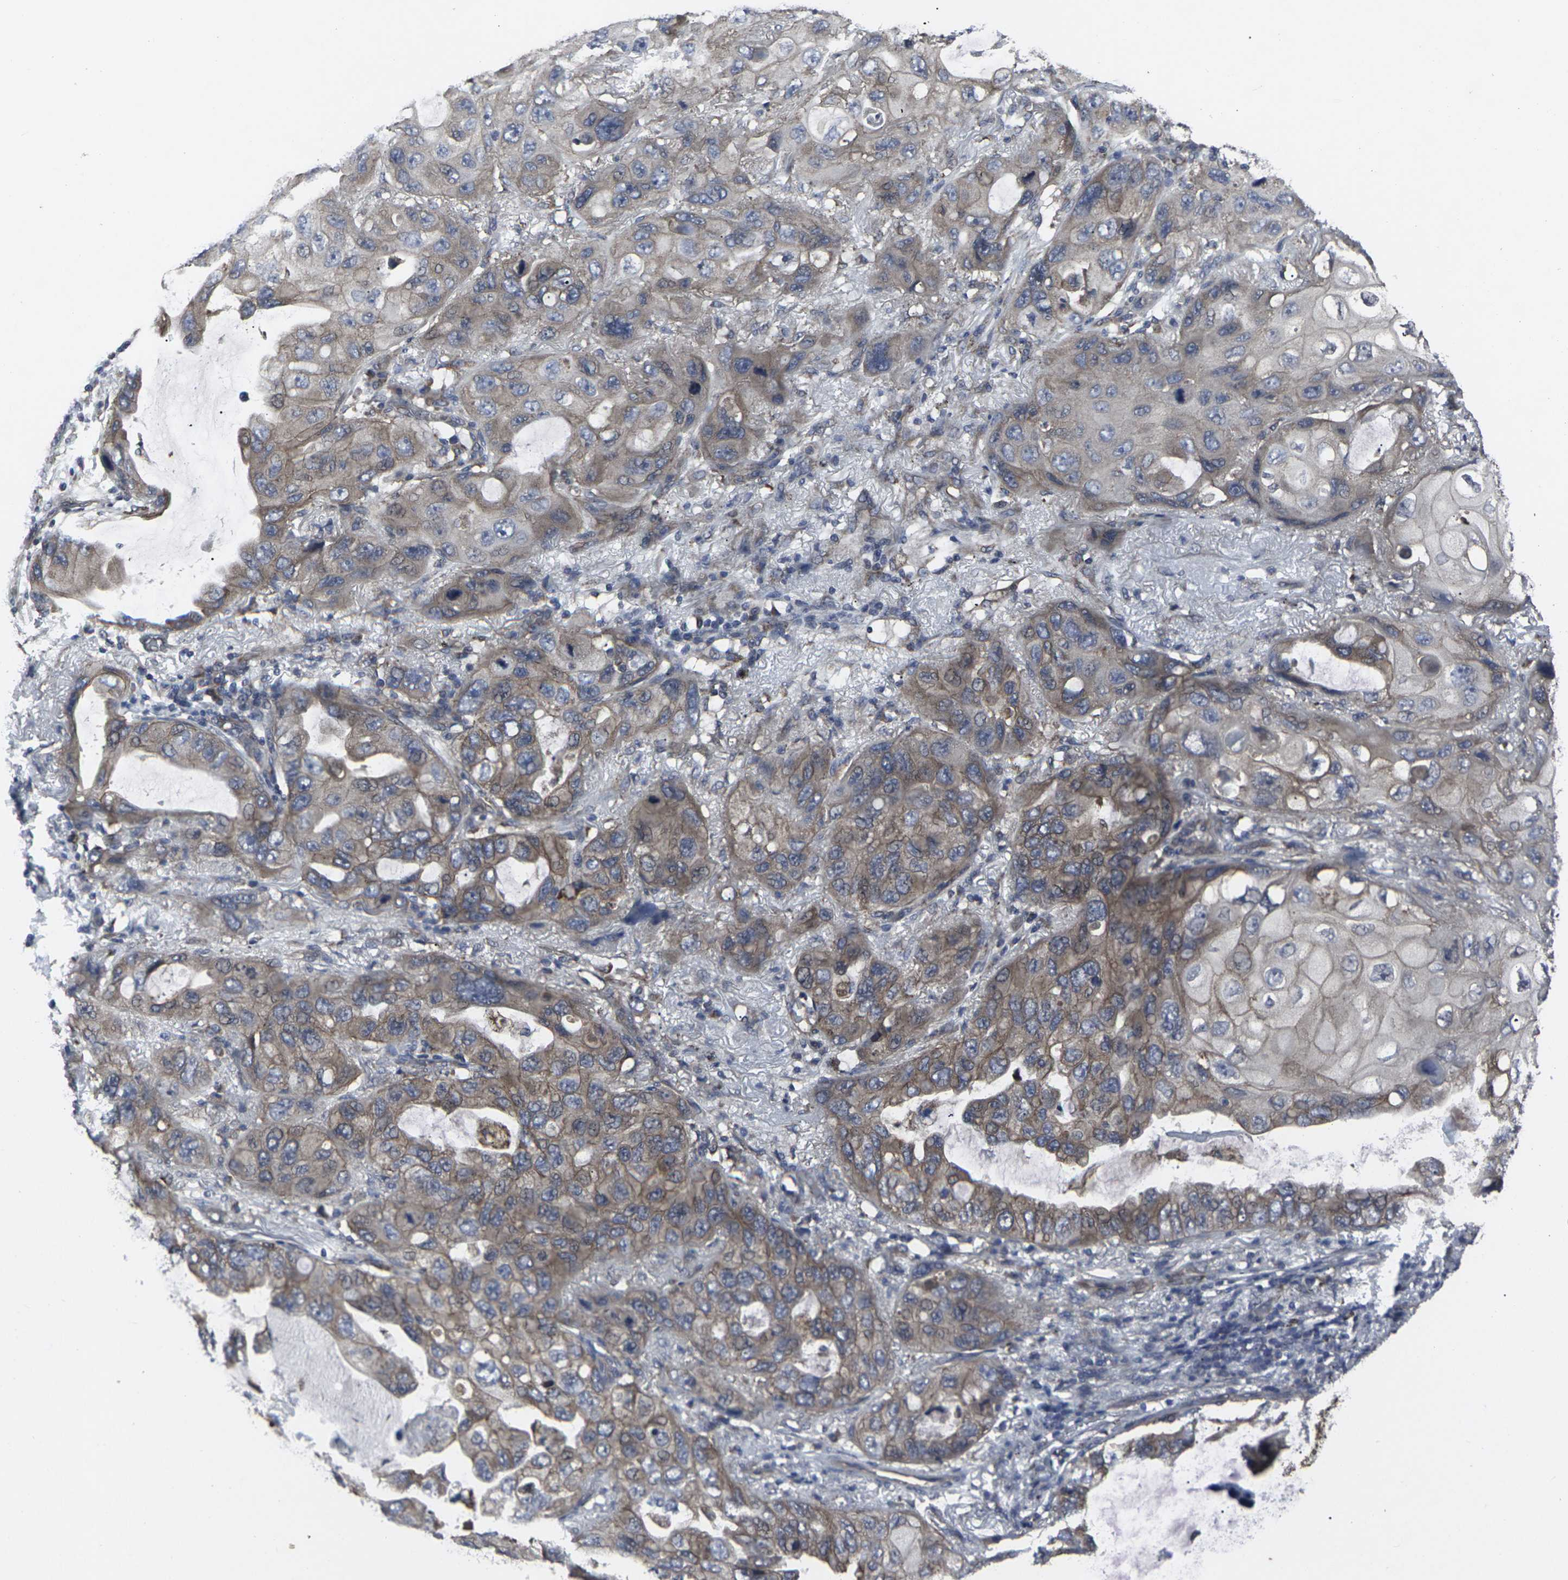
{"staining": {"intensity": "moderate", "quantity": ">75%", "location": "cytoplasmic/membranous"}, "tissue": "lung cancer", "cell_type": "Tumor cells", "image_type": "cancer", "snomed": [{"axis": "morphology", "description": "Squamous cell carcinoma, NOS"}, {"axis": "topography", "description": "Lung"}], "caption": "Squamous cell carcinoma (lung) was stained to show a protein in brown. There is medium levels of moderate cytoplasmic/membranous staining in approximately >75% of tumor cells.", "gene": "MAPKAPK2", "patient": {"sex": "female", "age": 73}}